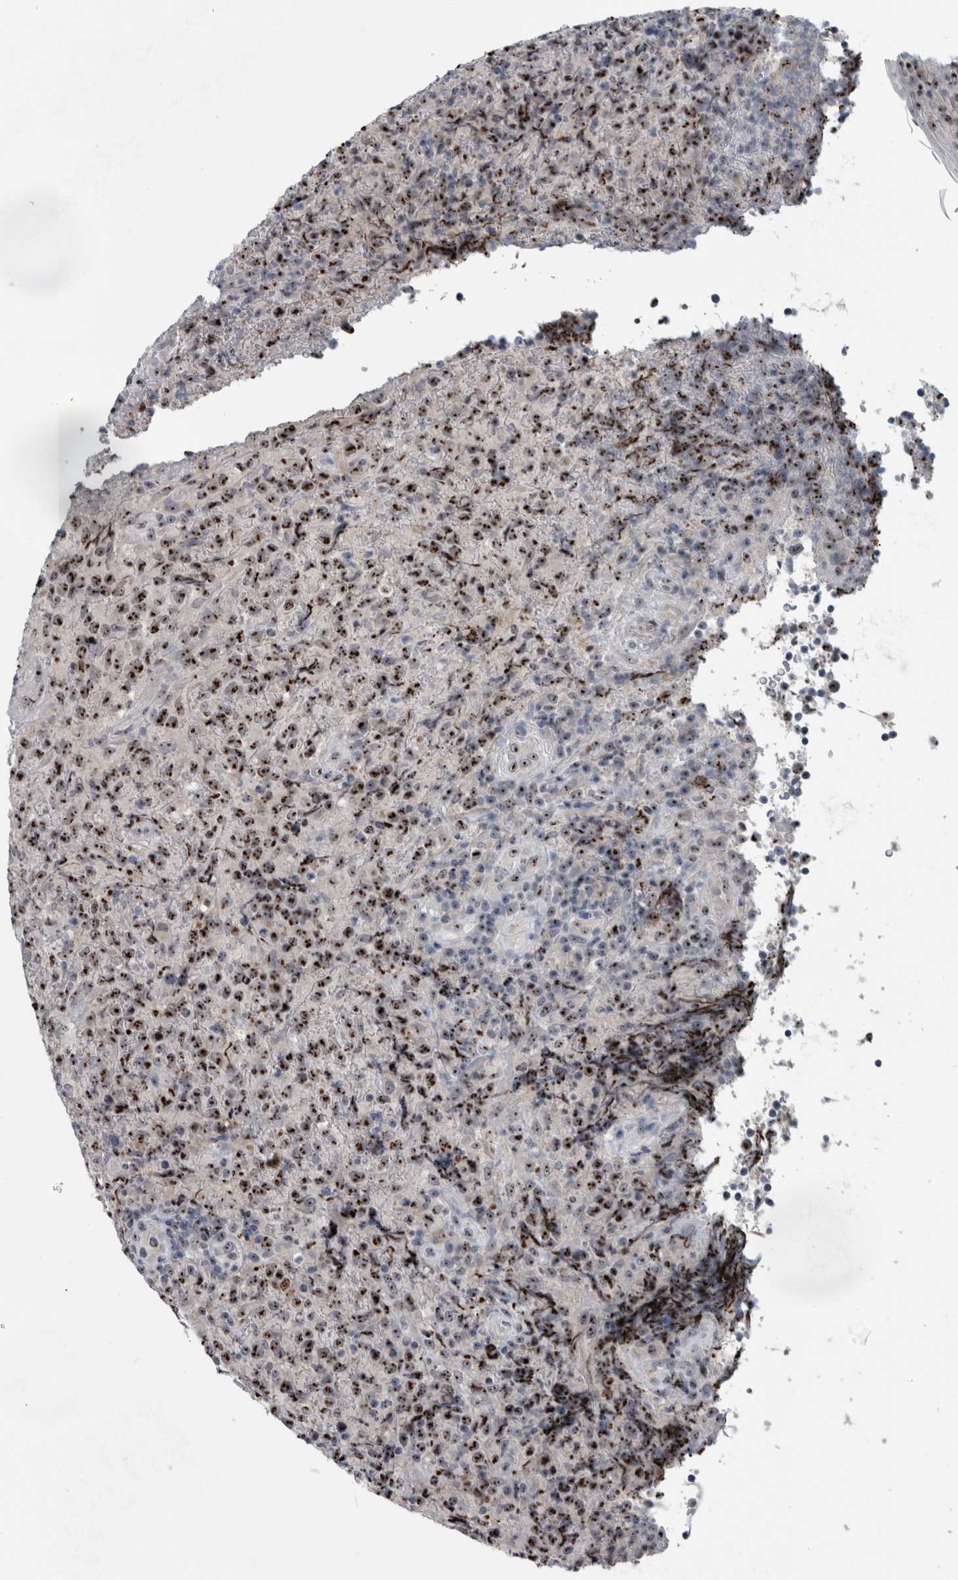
{"staining": {"intensity": "moderate", "quantity": ">75%", "location": "nuclear"}, "tissue": "lymphoma", "cell_type": "Tumor cells", "image_type": "cancer", "snomed": [{"axis": "morphology", "description": "Malignant lymphoma, non-Hodgkin's type, High grade"}, {"axis": "topography", "description": "Tonsil"}], "caption": "Protein staining by immunohistochemistry (IHC) displays moderate nuclear expression in about >75% of tumor cells in high-grade malignant lymphoma, non-Hodgkin's type.", "gene": "UTP6", "patient": {"sex": "female", "age": 36}}